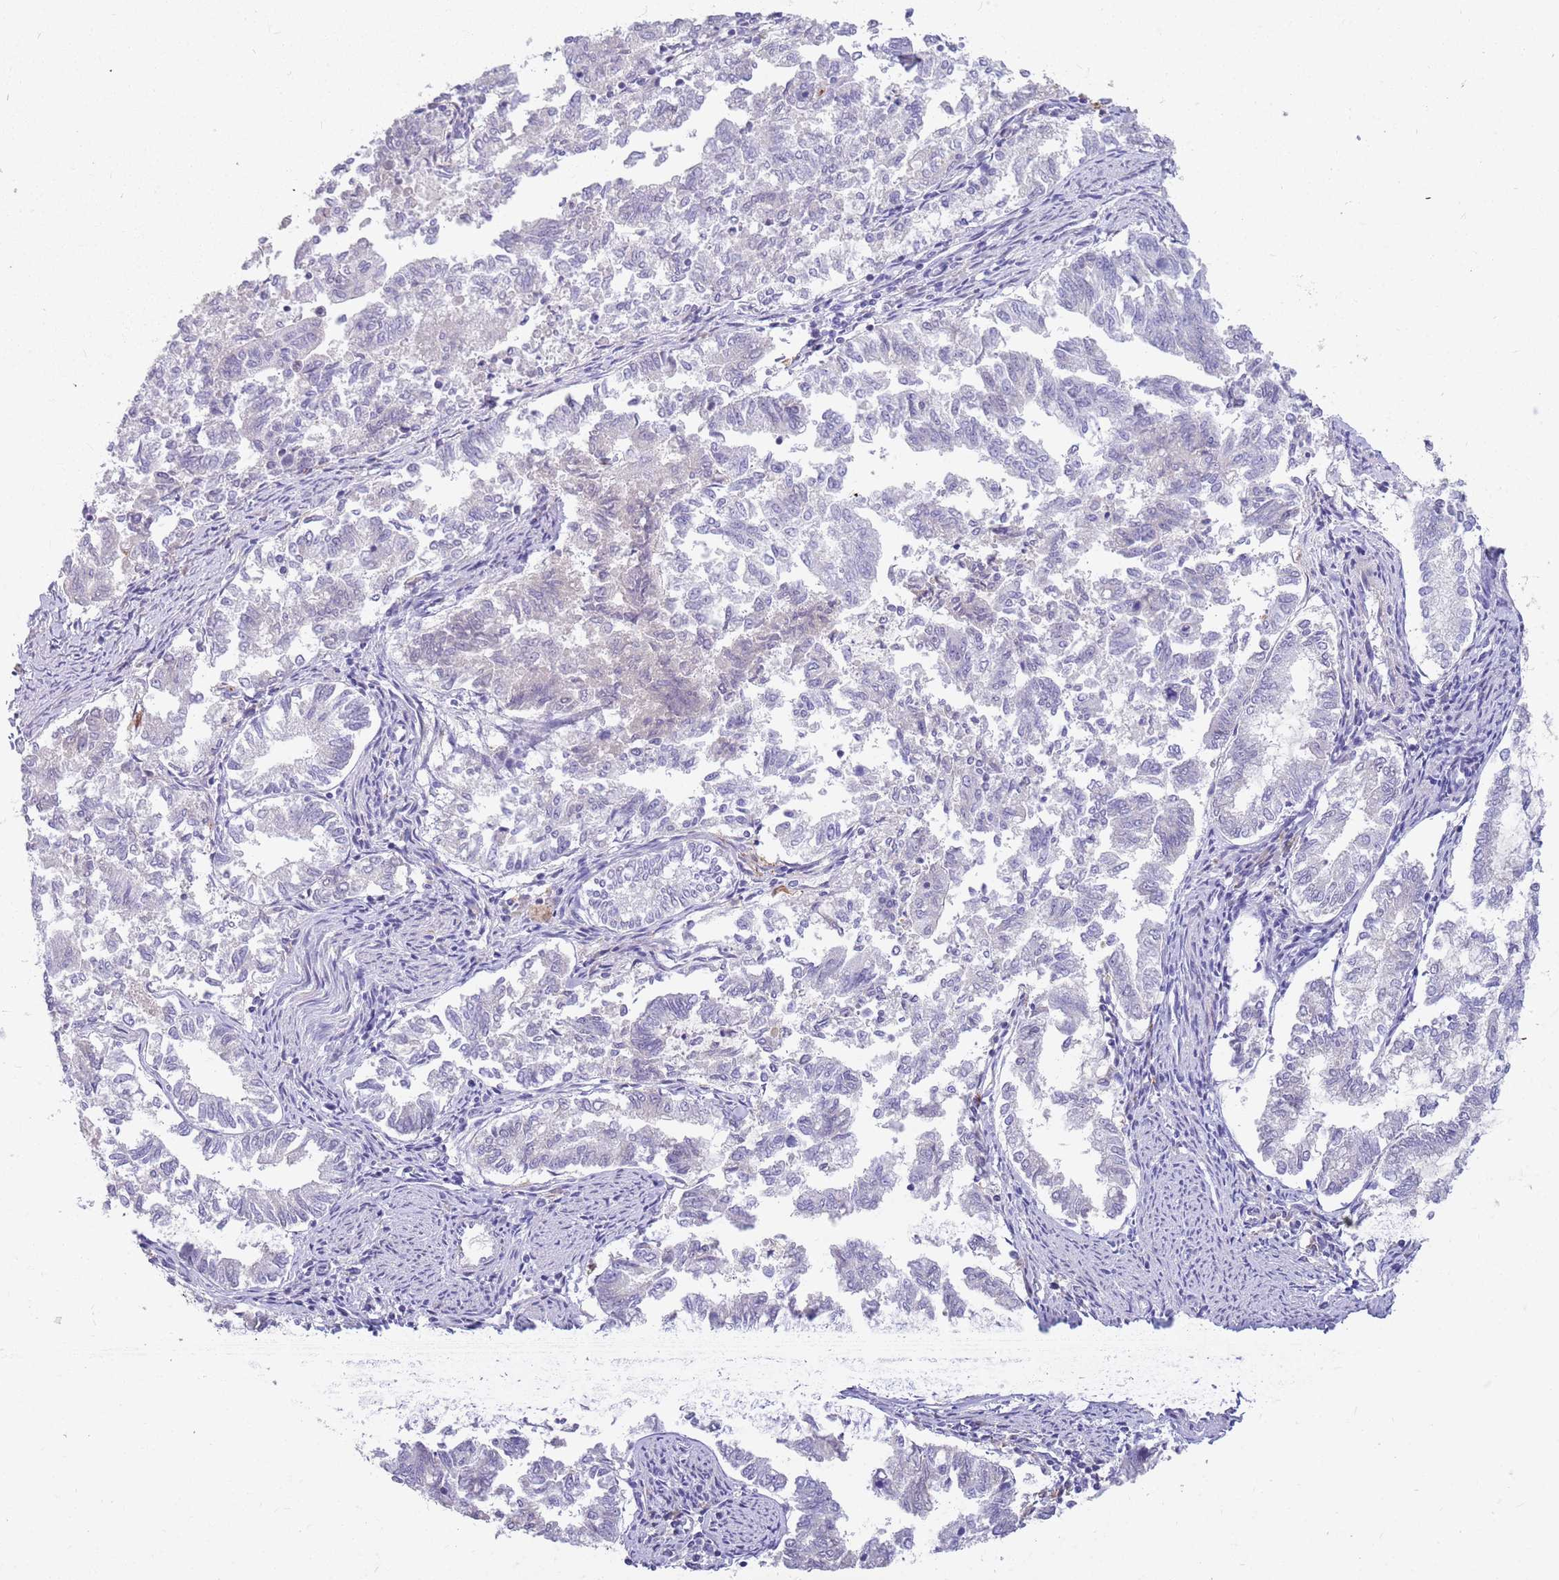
{"staining": {"intensity": "negative", "quantity": "none", "location": "none"}, "tissue": "endometrial cancer", "cell_type": "Tumor cells", "image_type": "cancer", "snomed": [{"axis": "morphology", "description": "Adenocarcinoma, NOS"}, {"axis": "topography", "description": "Endometrium"}], "caption": "Human endometrial adenocarcinoma stained for a protein using immunohistochemistry exhibits no positivity in tumor cells.", "gene": "LEPROTL1", "patient": {"sex": "female", "age": 79}}